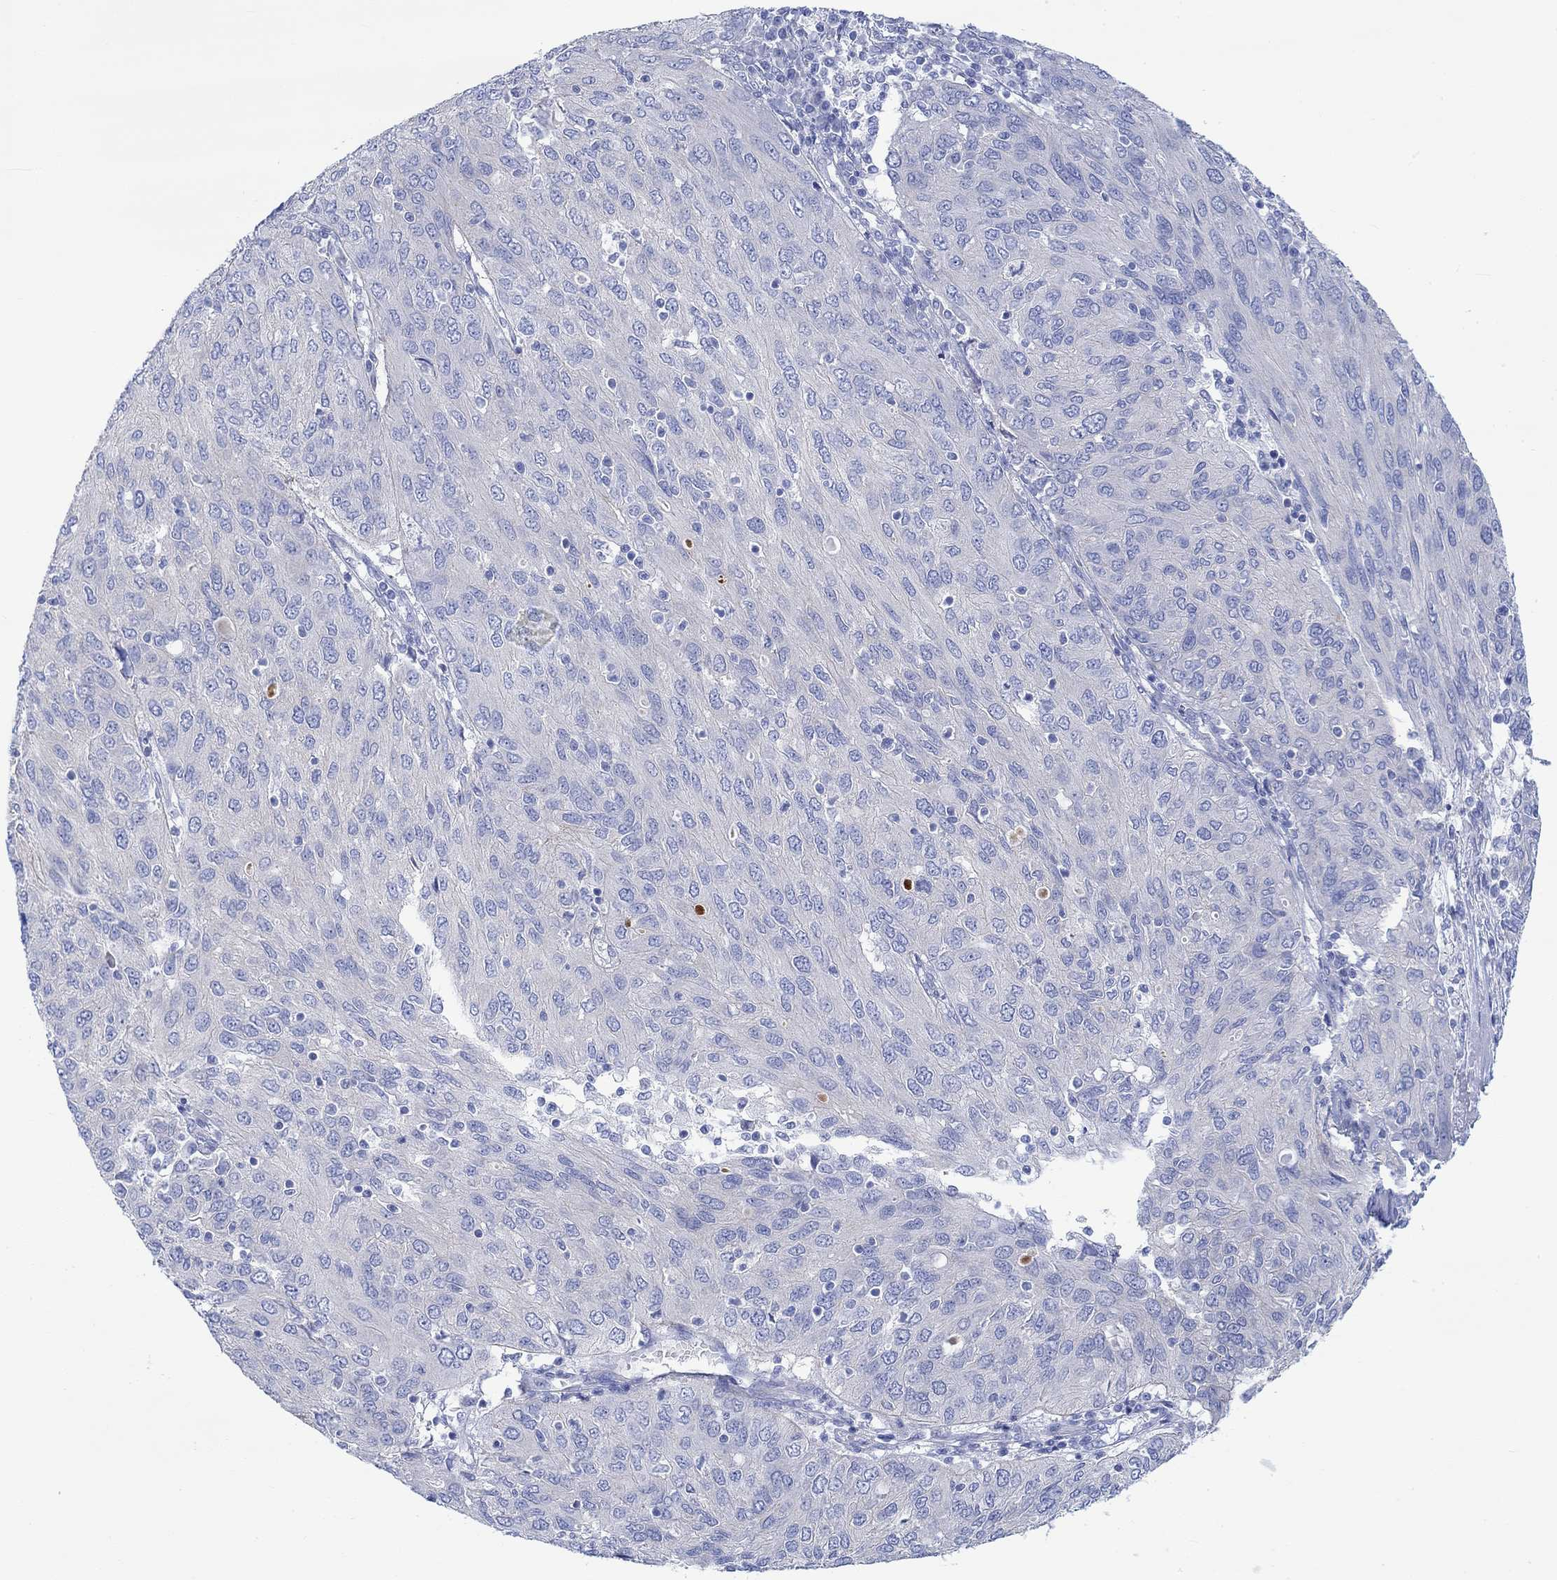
{"staining": {"intensity": "negative", "quantity": "none", "location": "none"}, "tissue": "ovarian cancer", "cell_type": "Tumor cells", "image_type": "cancer", "snomed": [{"axis": "morphology", "description": "Carcinoma, endometroid"}, {"axis": "topography", "description": "Ovary"}], "caption": "High magnification brightfield microscopy of endometroid carcinoma (ovarian) stained with DAB (3,3'-diaminobenzidine) (brown) and counterstained with hematoxylin (blue): tumor cells show no significant positivity. Nuclei are stained in blue.", "gene": "REEP6", "patient": {"sex": "female", "age": 50}}